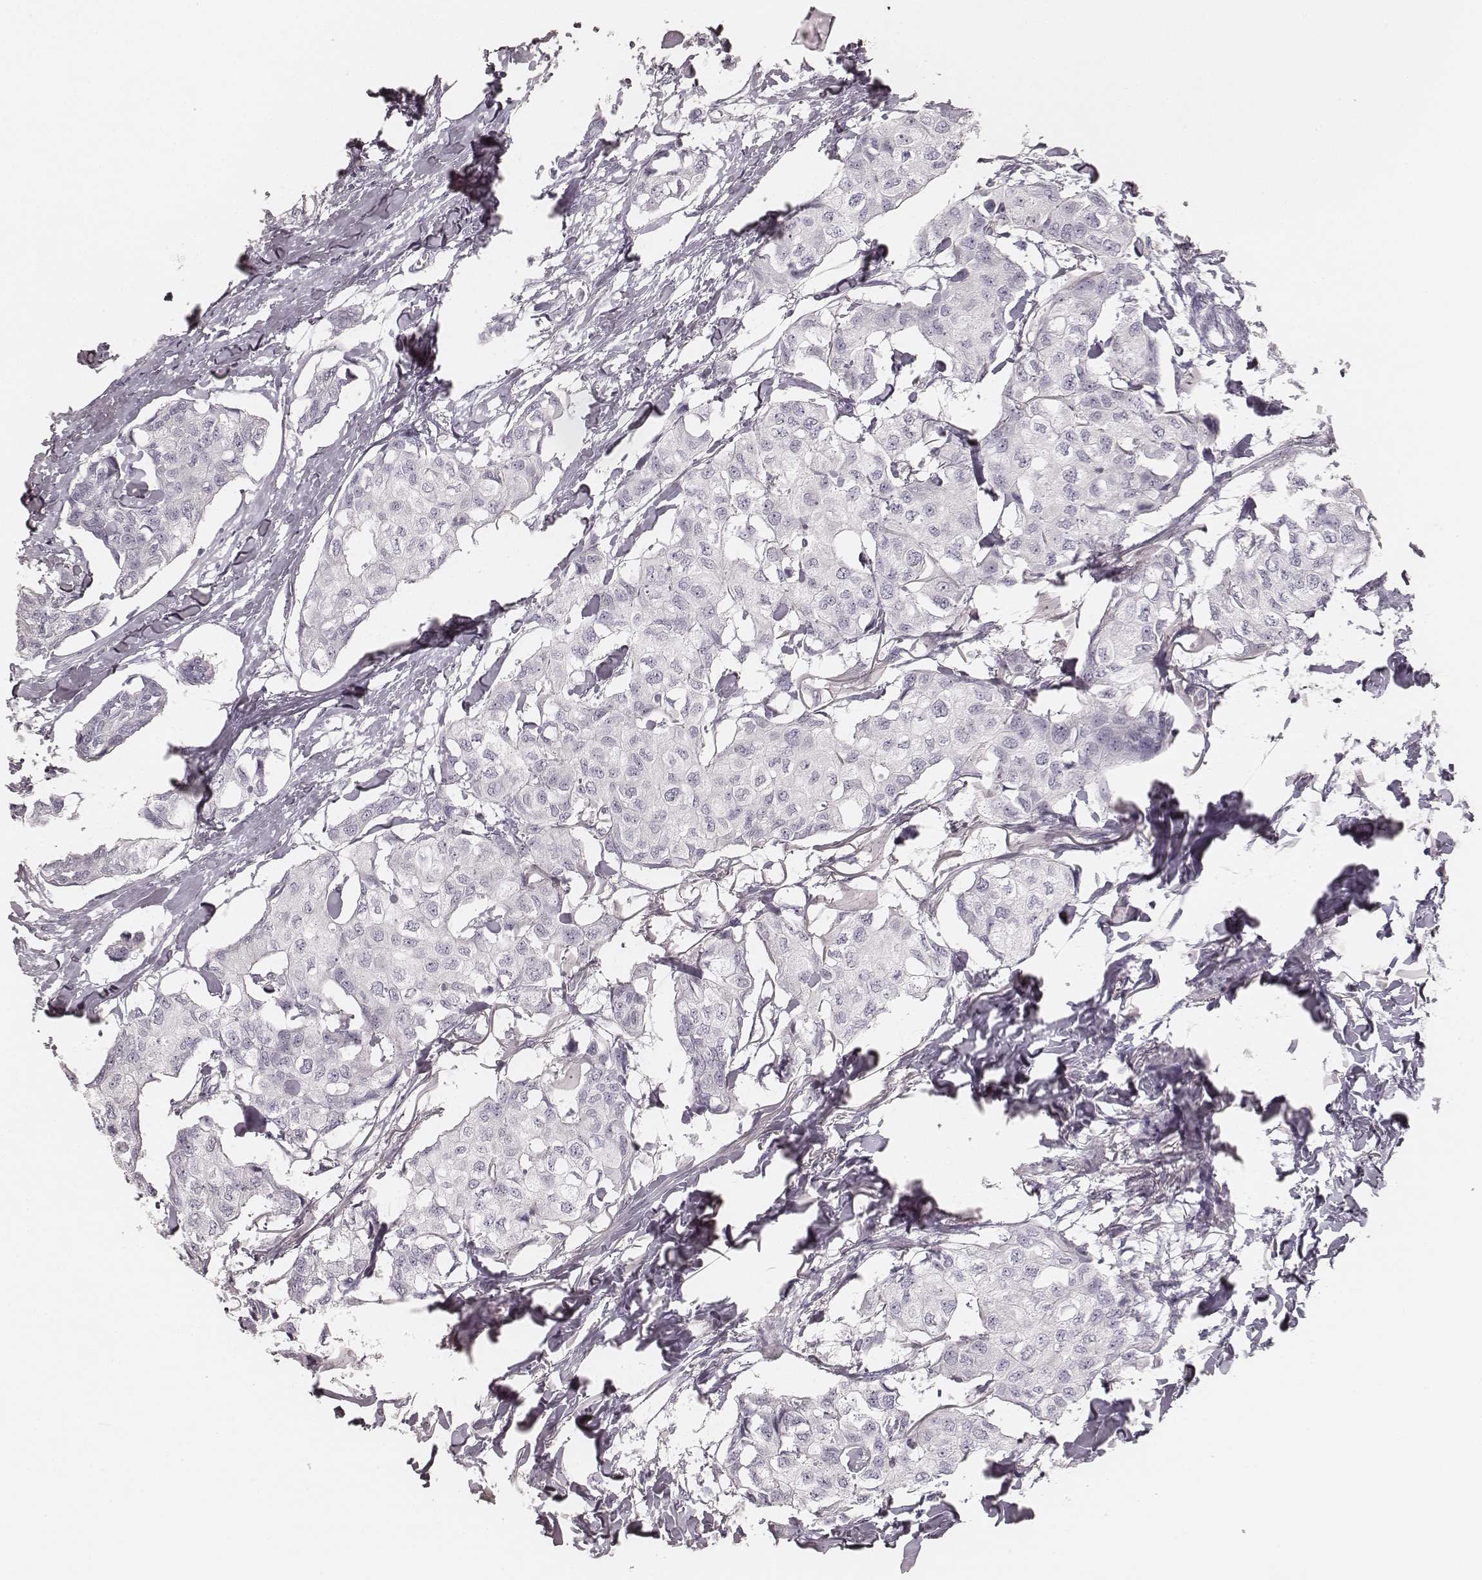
{"staining": {"intensity": "negative", "quantity": "none", "location": "none"}, "tissue": "breast cancer", "cell_type": "Tumor cells", "image_type": "cancer", "snomed": [{"axis": "morphology", "description": "Duct carcinoma"}, {"axis": "topography", "description": "Breast"}], "caption": "Immunohistochemical staining of infiltrating ductal carcinoma (breast) demonstrates no significant staining in tumor cells. (DAB IHC with hematoxylin counter stain).", "gene": "KRT82", "patient": {"sex": "female", "age": 80}}